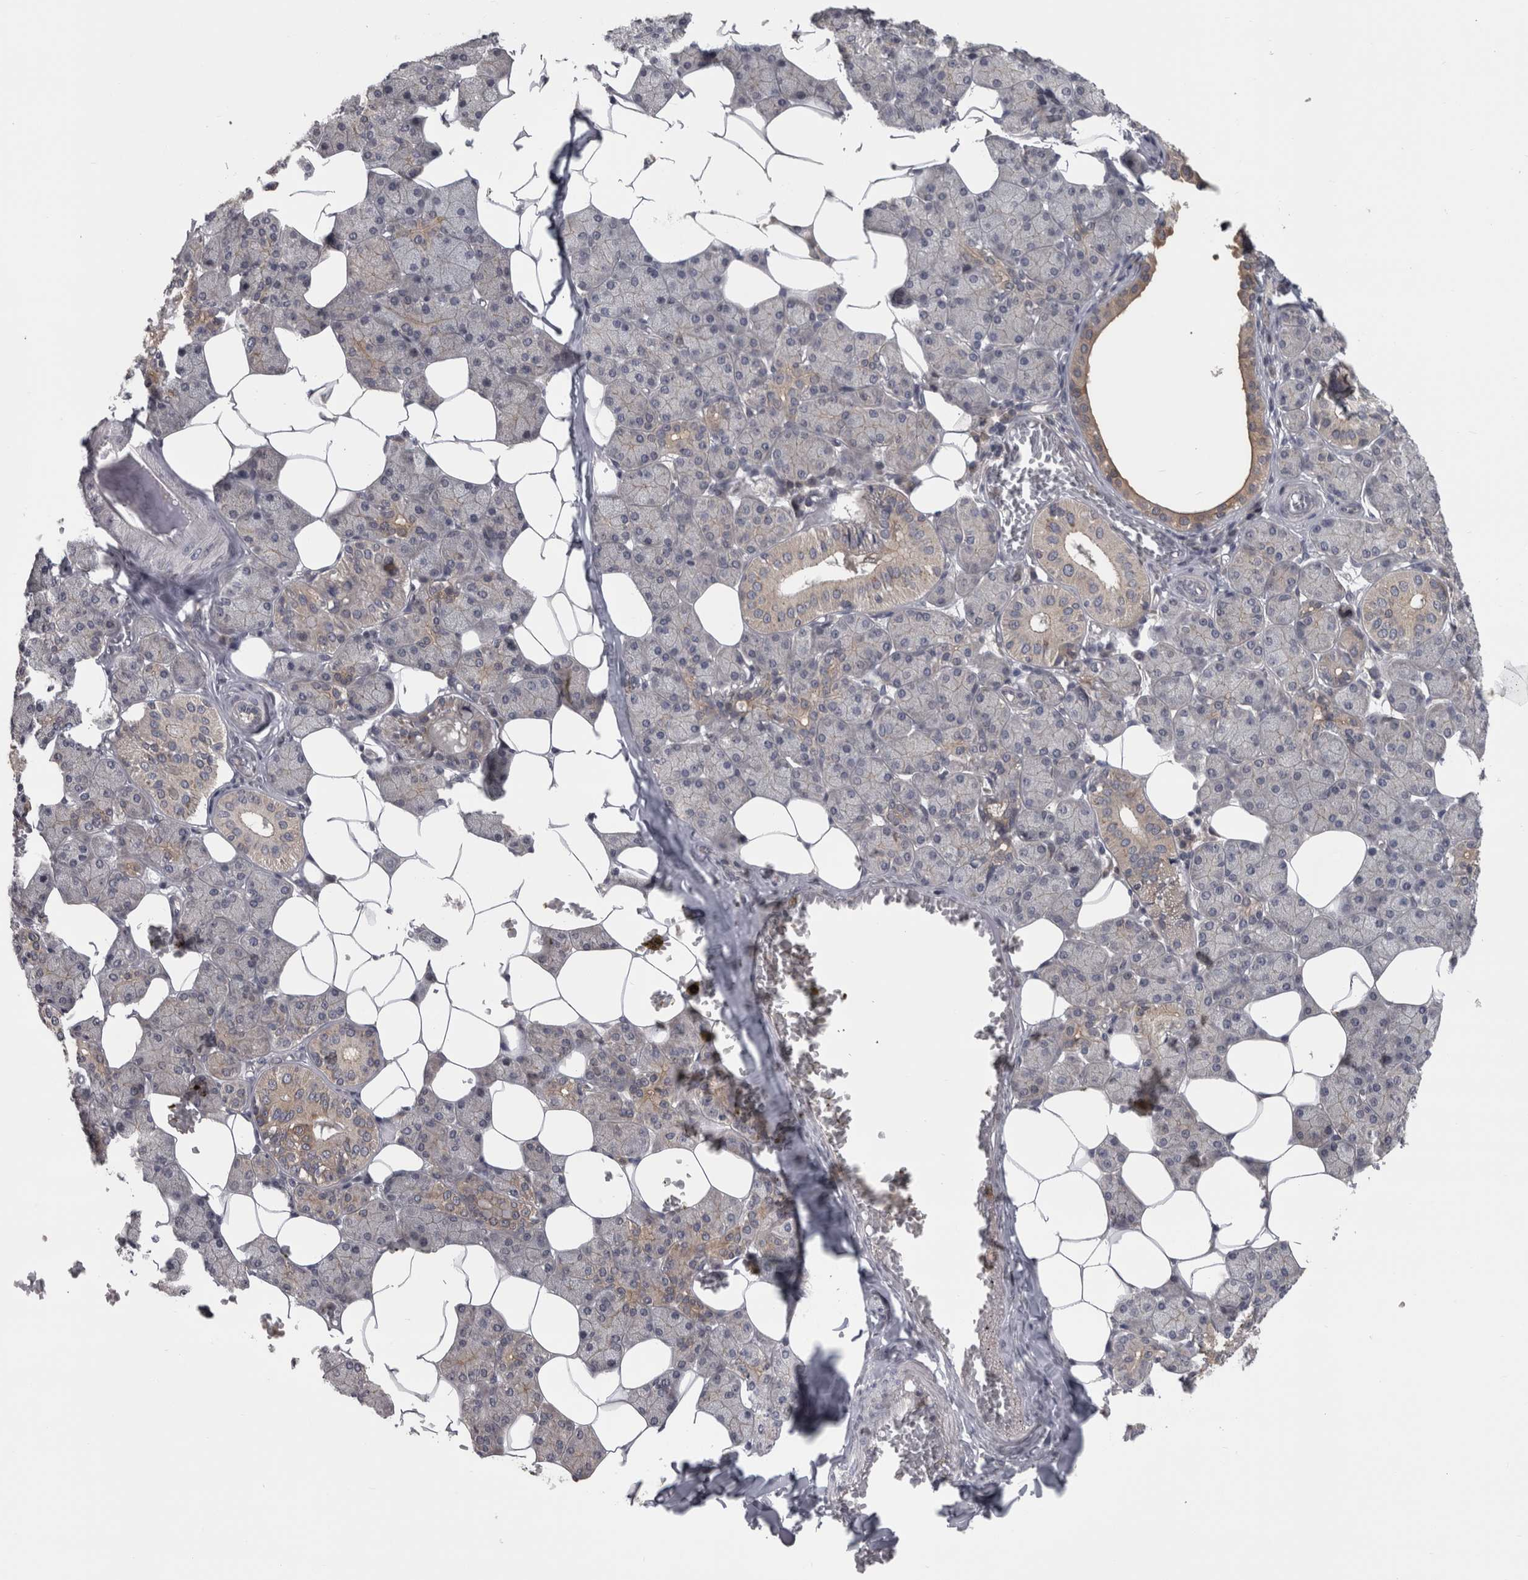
{"staining": {"intensity": "weak", "quantity": "<25%", "location": "cytoplasmic/membranous"}, "tissue": "salivary gland", "cell_type": "Glandular cells", "image_type": "normal", "snomed": [{"axis": "morphology", "description": "Normal tissue, NOS"}, {"axis": "topography", "description": "Salivary gland"}], "caption": "Immunohistochemistry (IHC) image of unremarkable human salivary gland stained for a protein (brown), which displays no staining in glandular cells.", "gene": "PRKCI", "patient": {"sex": "female", "age": 33}}